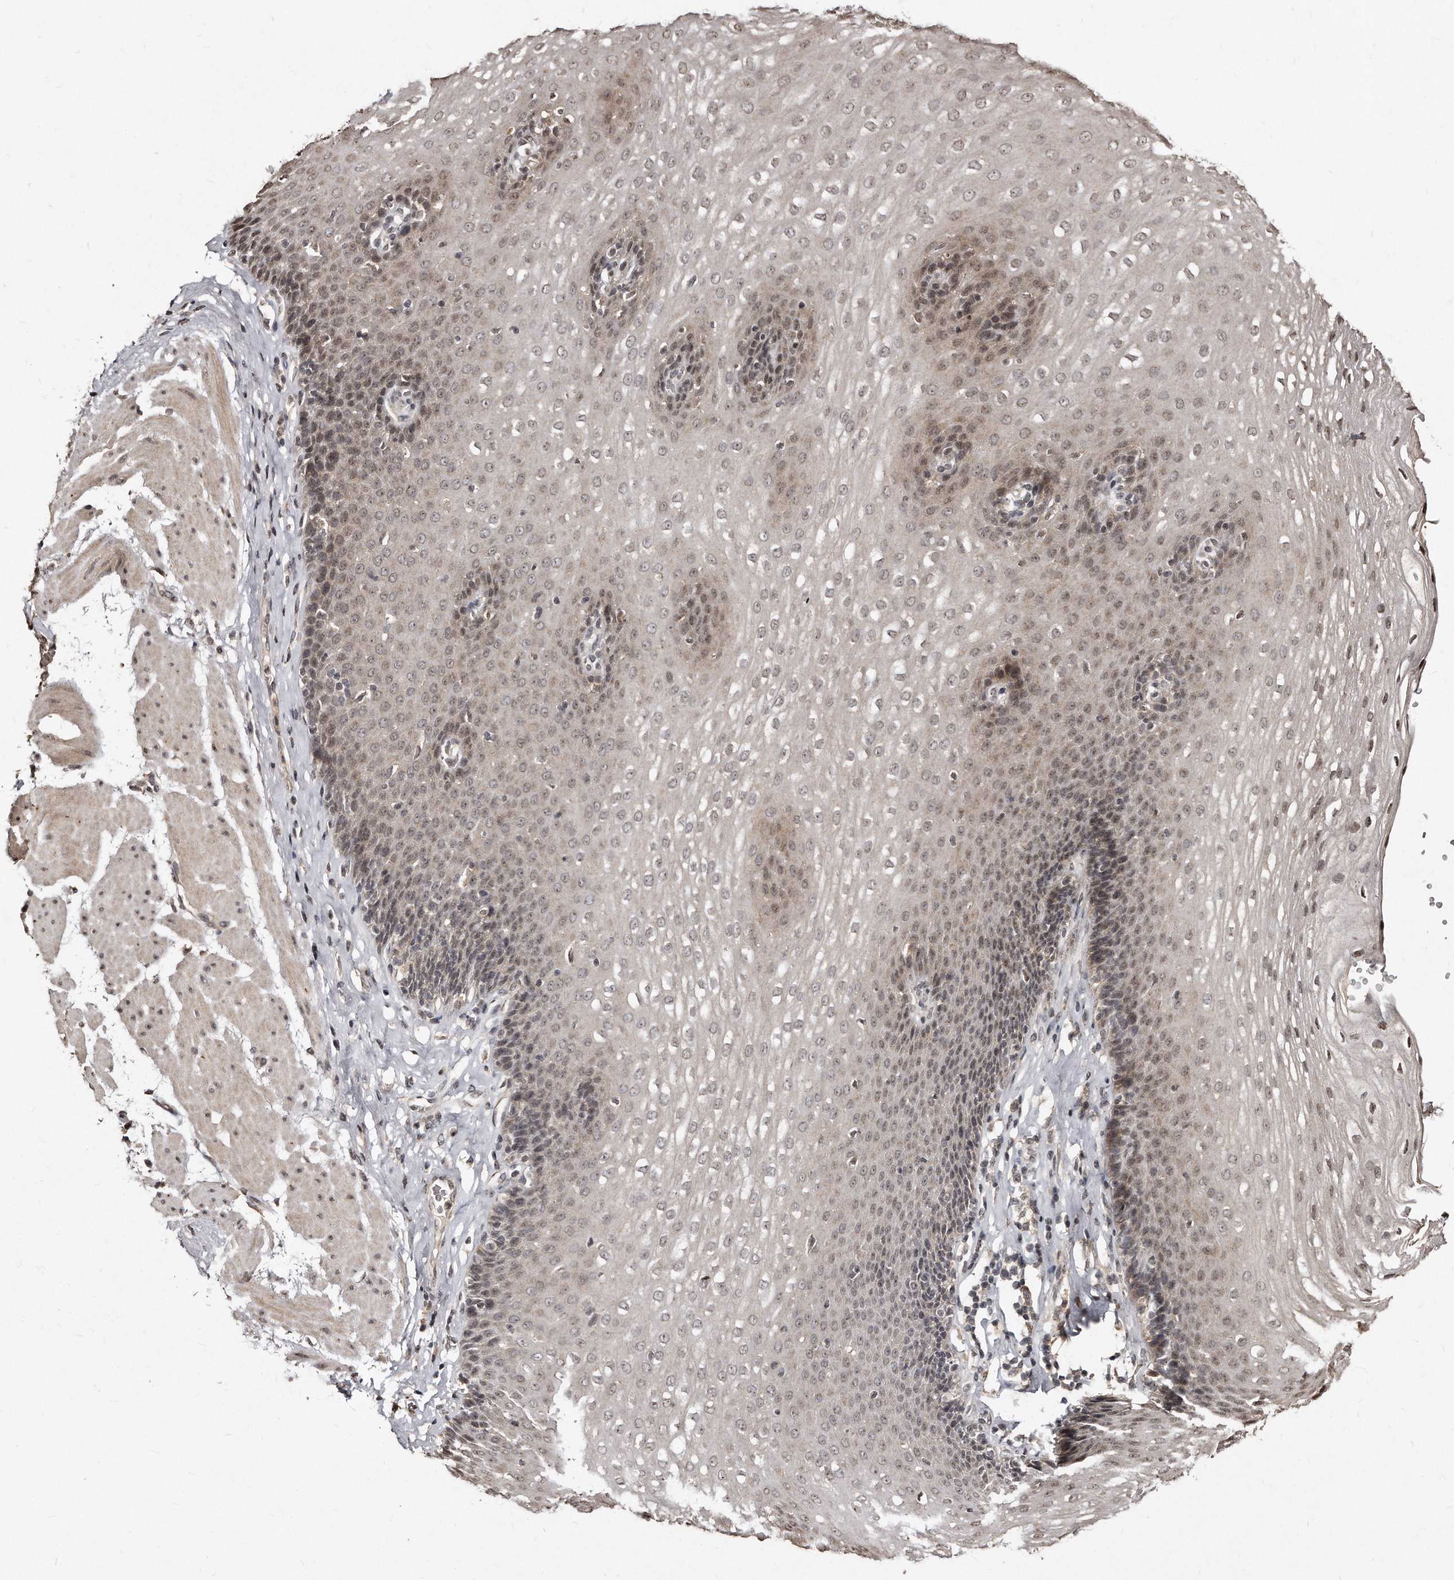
{"staining": {"intensity": "moderate", "quantity": "<25%", "location": "nuclear"}, "tissue": "esophagus", "cell_type": "Squamous epithelial cells", "image_type": "normal", "snomed": [{"axis": "morphology", "description": "Normal tissue, NOS"}, {"axis": "topography", "description": "Esophagus"}], "caption": "Protein staining of benign esophagus shows moderate nuclear expression in approximately <25% of squamous epithelial cells.", "gene": "TSHR", "patient": {"sex": "female", "age": 66}}